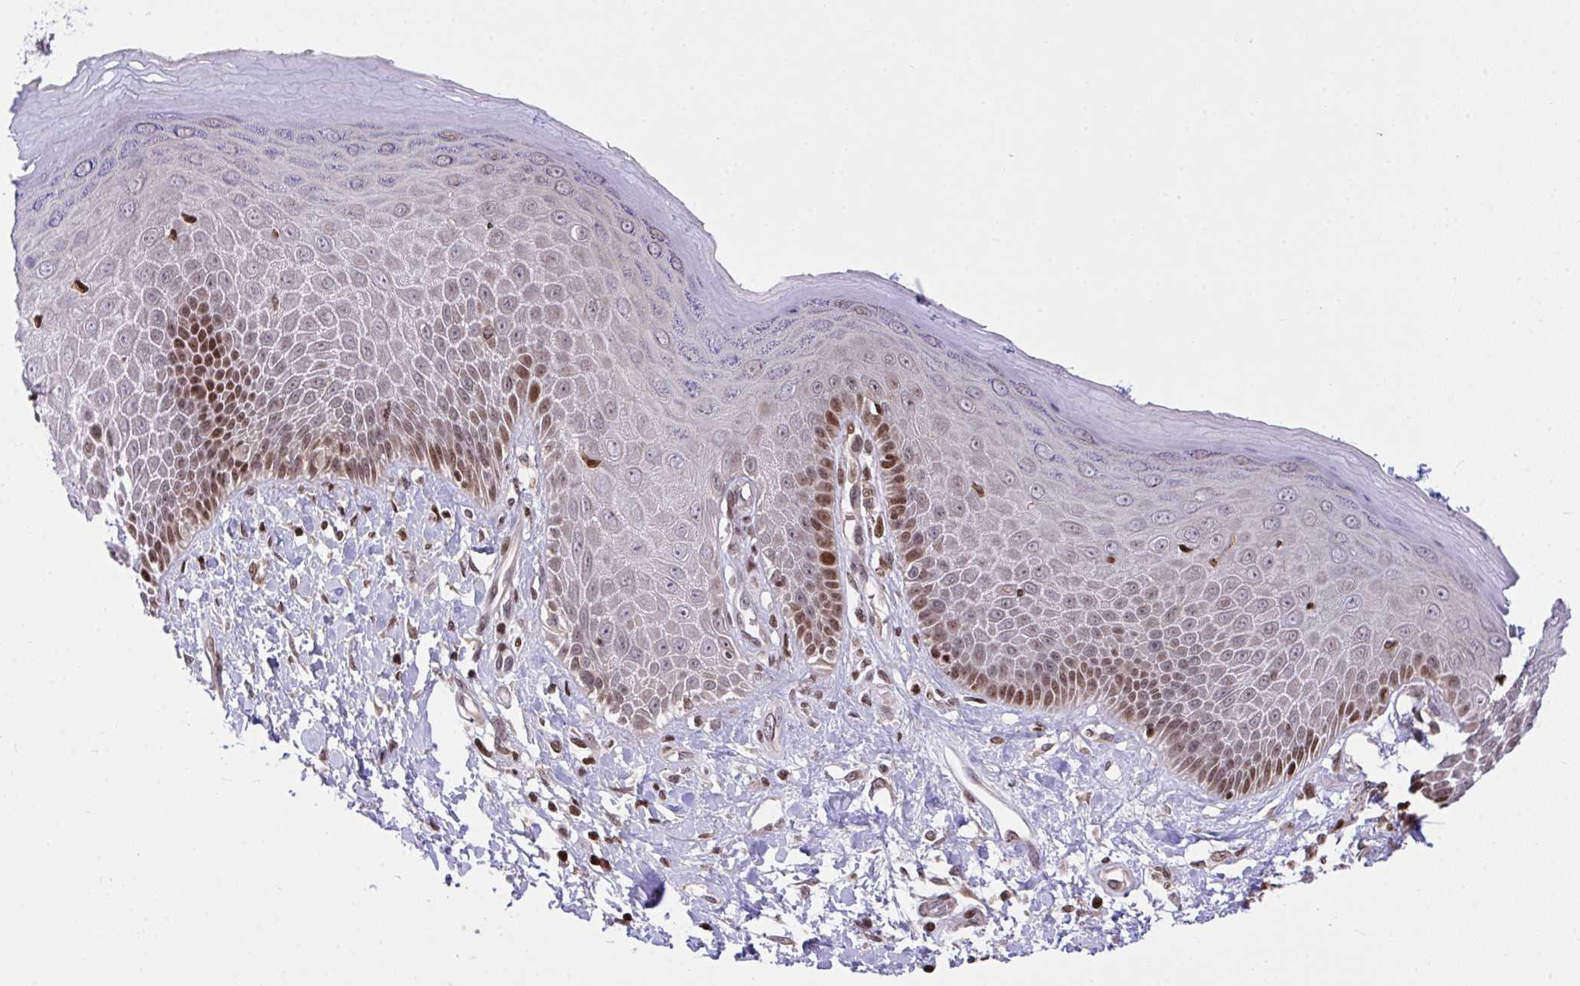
{"staining": {"intensity": "strong", "quantity": "25%-75%", "location": "nuclear"}, "tissue": "skin", "cell_type": "Epidermal cells", "image_type": "normal", "snomed": [{"axis": "morphology", "description": "Normal tissue, NOS"}, {"axis": "topography", "description": "Anal"}, {"axis": "topography", "description": "Peripheral nerve tissue"}], "caption": "Immunohistochemistry (IHC) (DAB (3,3'-diaminobenzidine)) staining of benign human skin shows strong nuclear protein expression in approximately 25%-75% of epidermal cells. (DAB (3,3'-diaminobenzidine) IHC, brown staining for protein, blue staining for nuclei).", "gene": "RAPGEF5", "patient": {"sex": "male", "age": 78}}